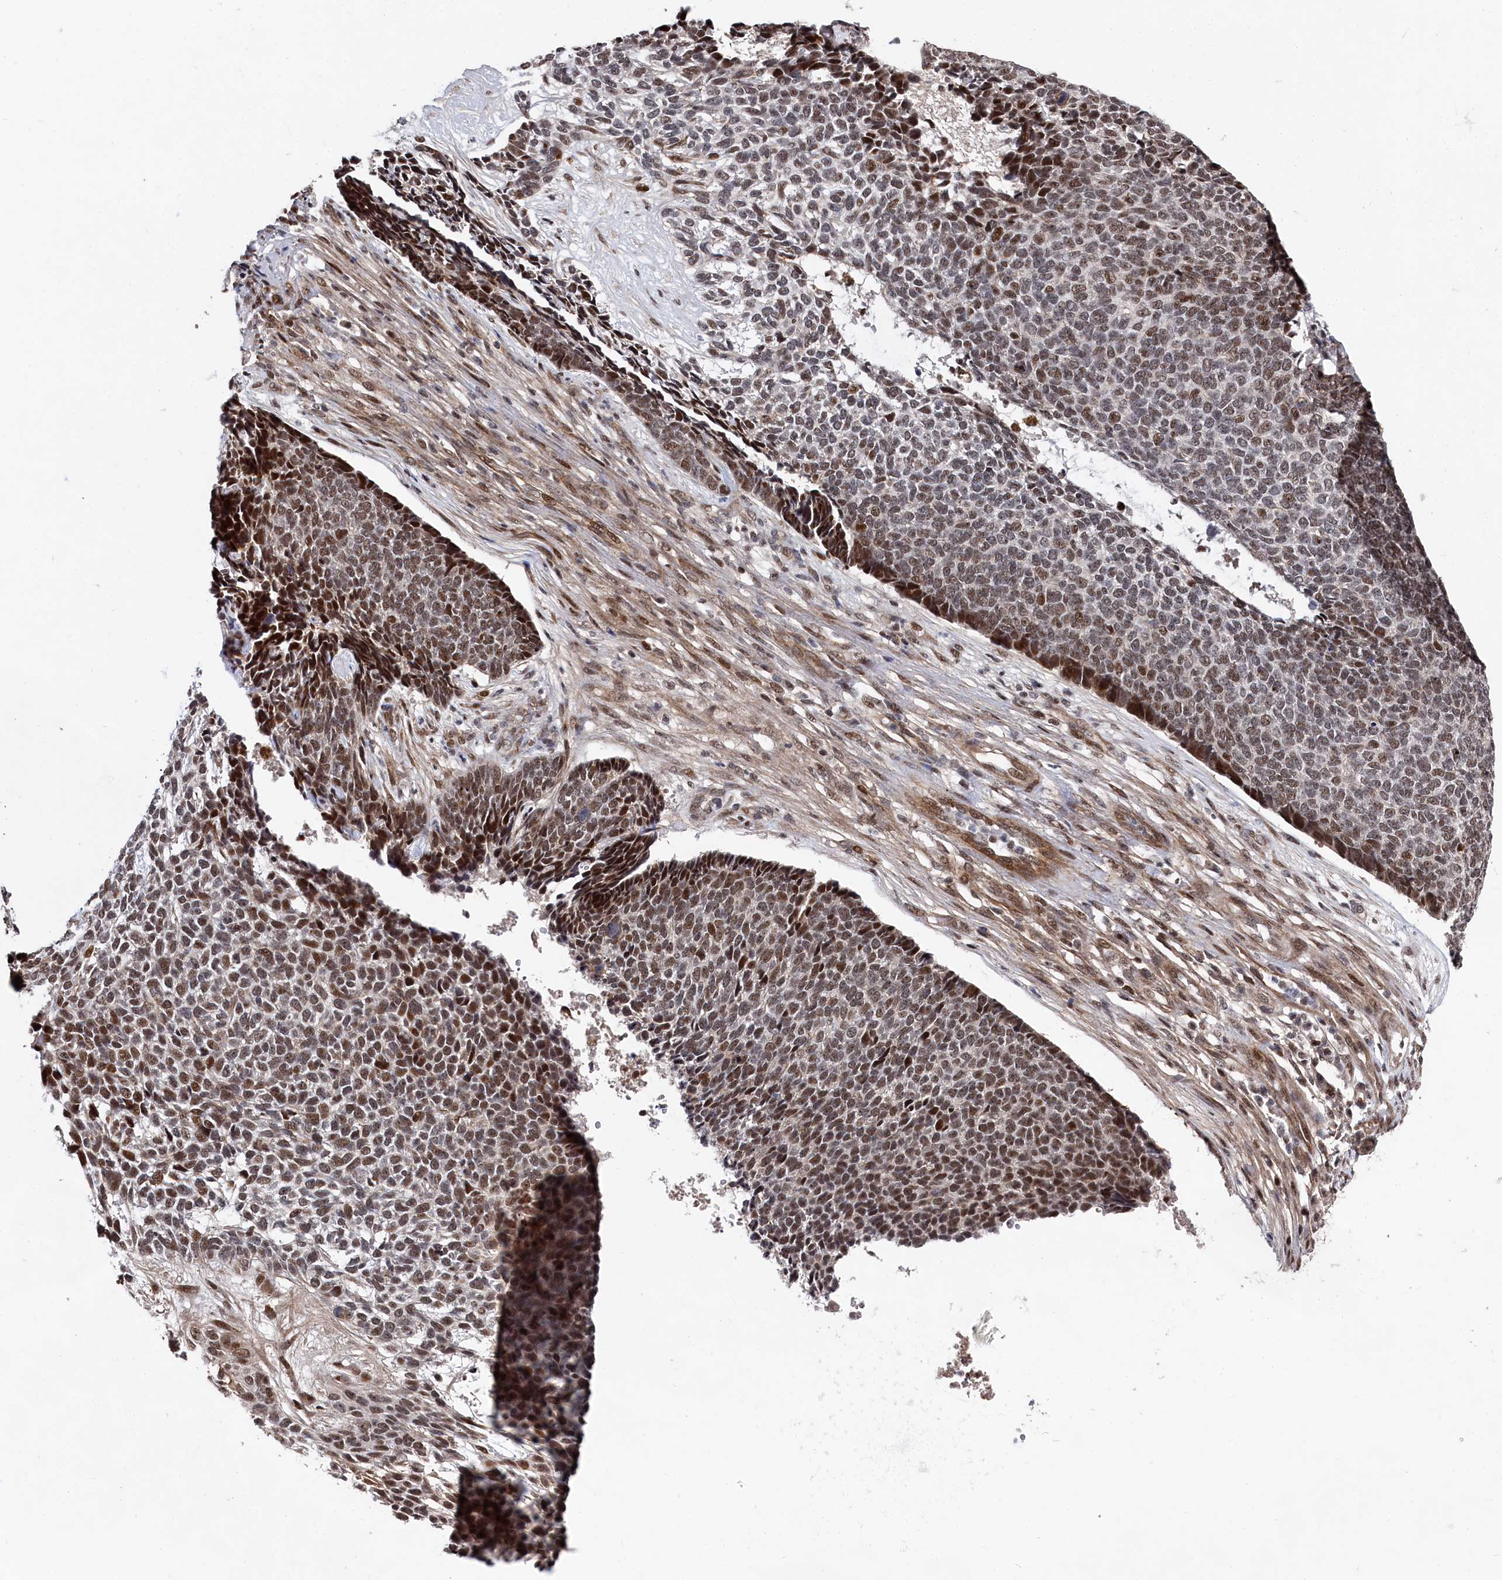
{"staining": {"intensity": "strong", "quantity": "25%-75%", "location": "nuclear"}, "tissue": "skin cancer", "cell_type": "Tumor cells", "image_type": "cancer", "snomed": [{"axis": "morphology", "description": "Basal cell carcinoma"}, {"axis": "topography", "description": "Skin"}], "caption": "Immunohistochemical staining of skin cancer (basal cell carcinoma) displays high levels of strong nuclear protein positivity in about 25%-75% of tumor cells.", "gene": "BUB3", "patient": {"sex": "female", "age": 84}}